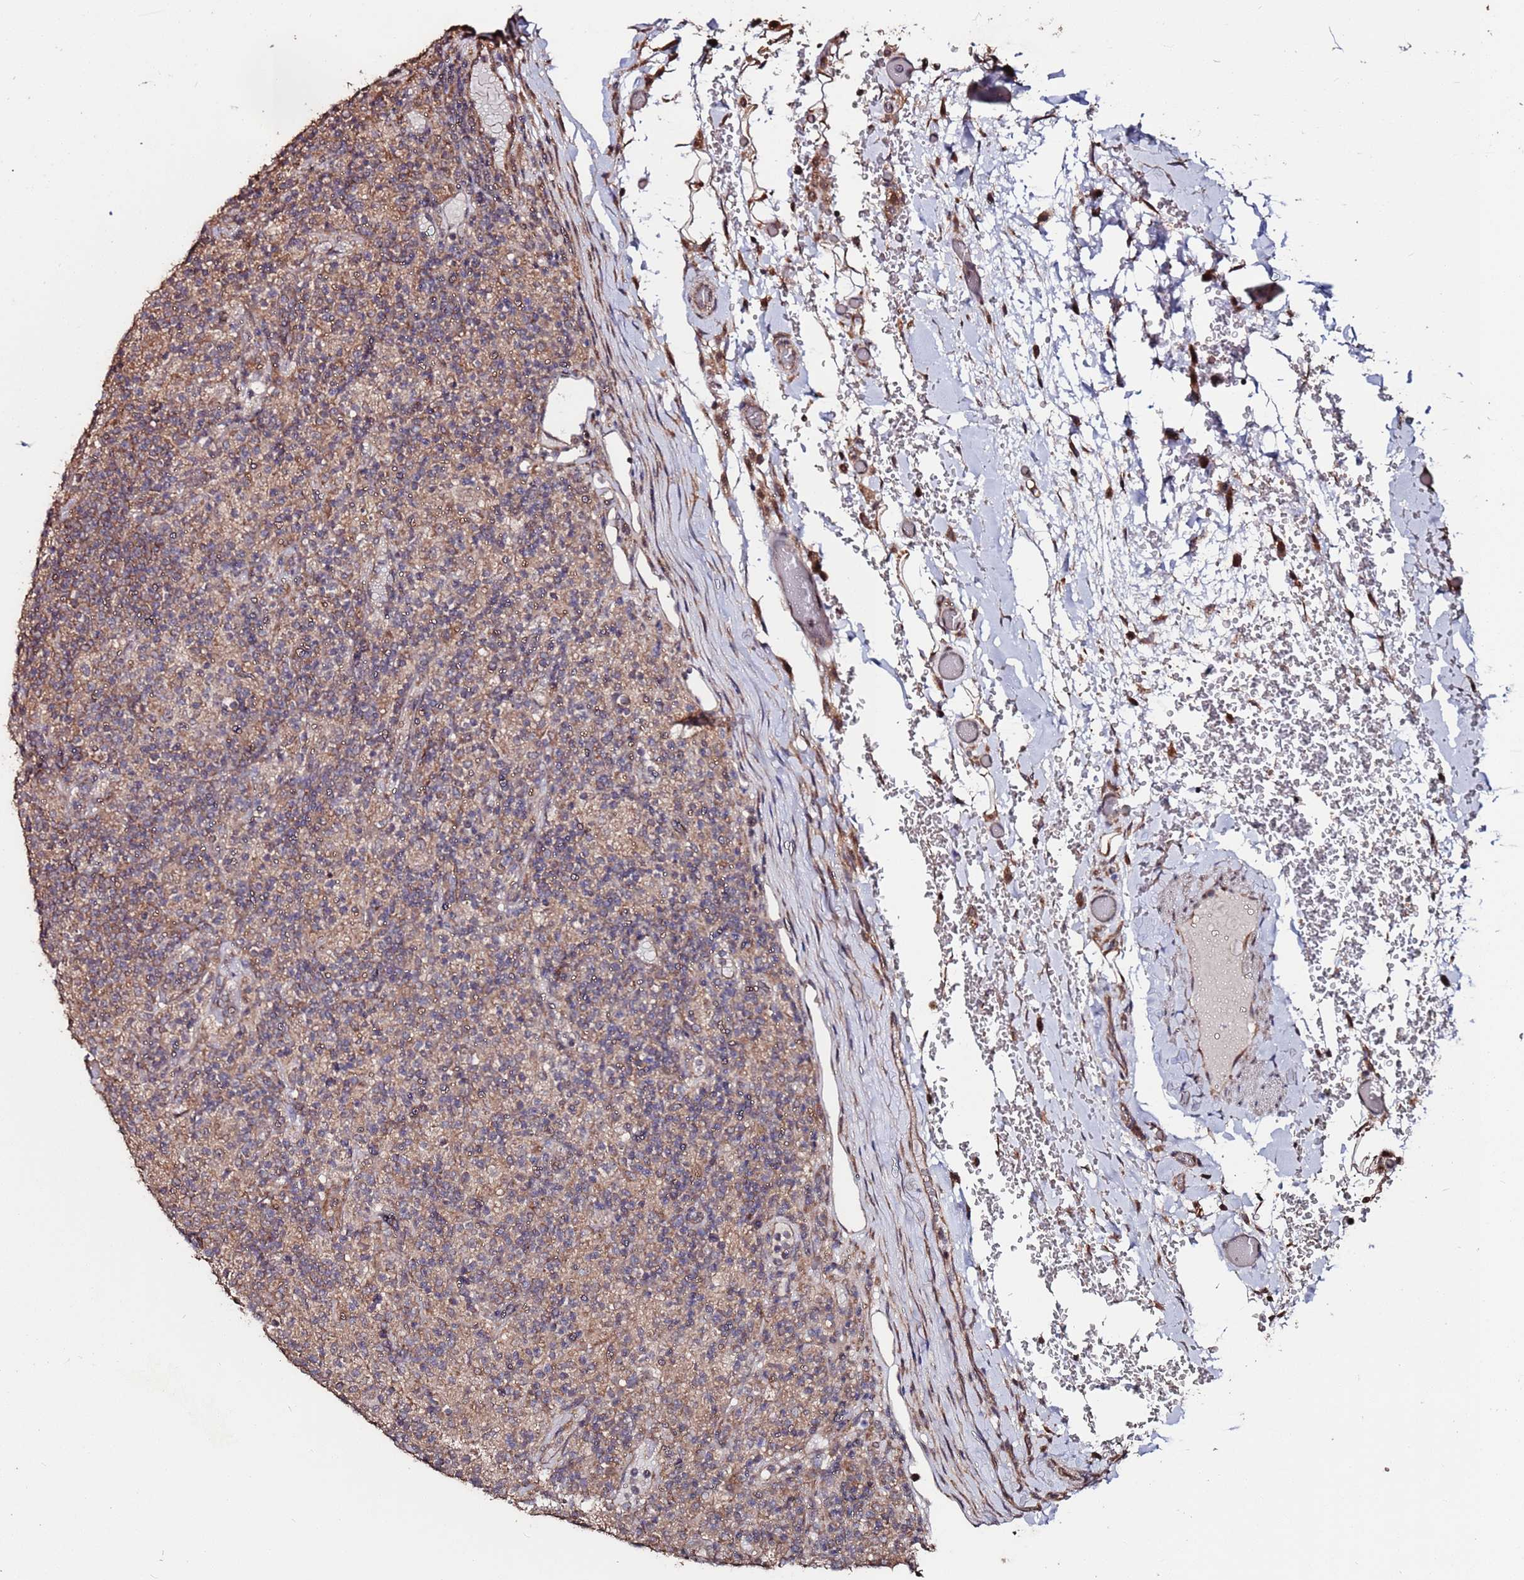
{"staining": {"intensity": "negative", "quantity": "none", "location": "none"}, "tissue": "lymphoma", "cell_type": "Tumor cells", "image_type": "cancer", "snomed": [{"axis": "morphology", "description": "Hodgkin's disease, NOS"}, {"axis": "topography", "description": "Lymph node"}], "caption": "Tumor cells are negative for protein expression in human lymphoma. (DAB (3,3'-diaminobenzidine) IHC with hematoxylin counter stain).", "gene": "PRR7", "patient": {"sex": "male", "age": 70}}